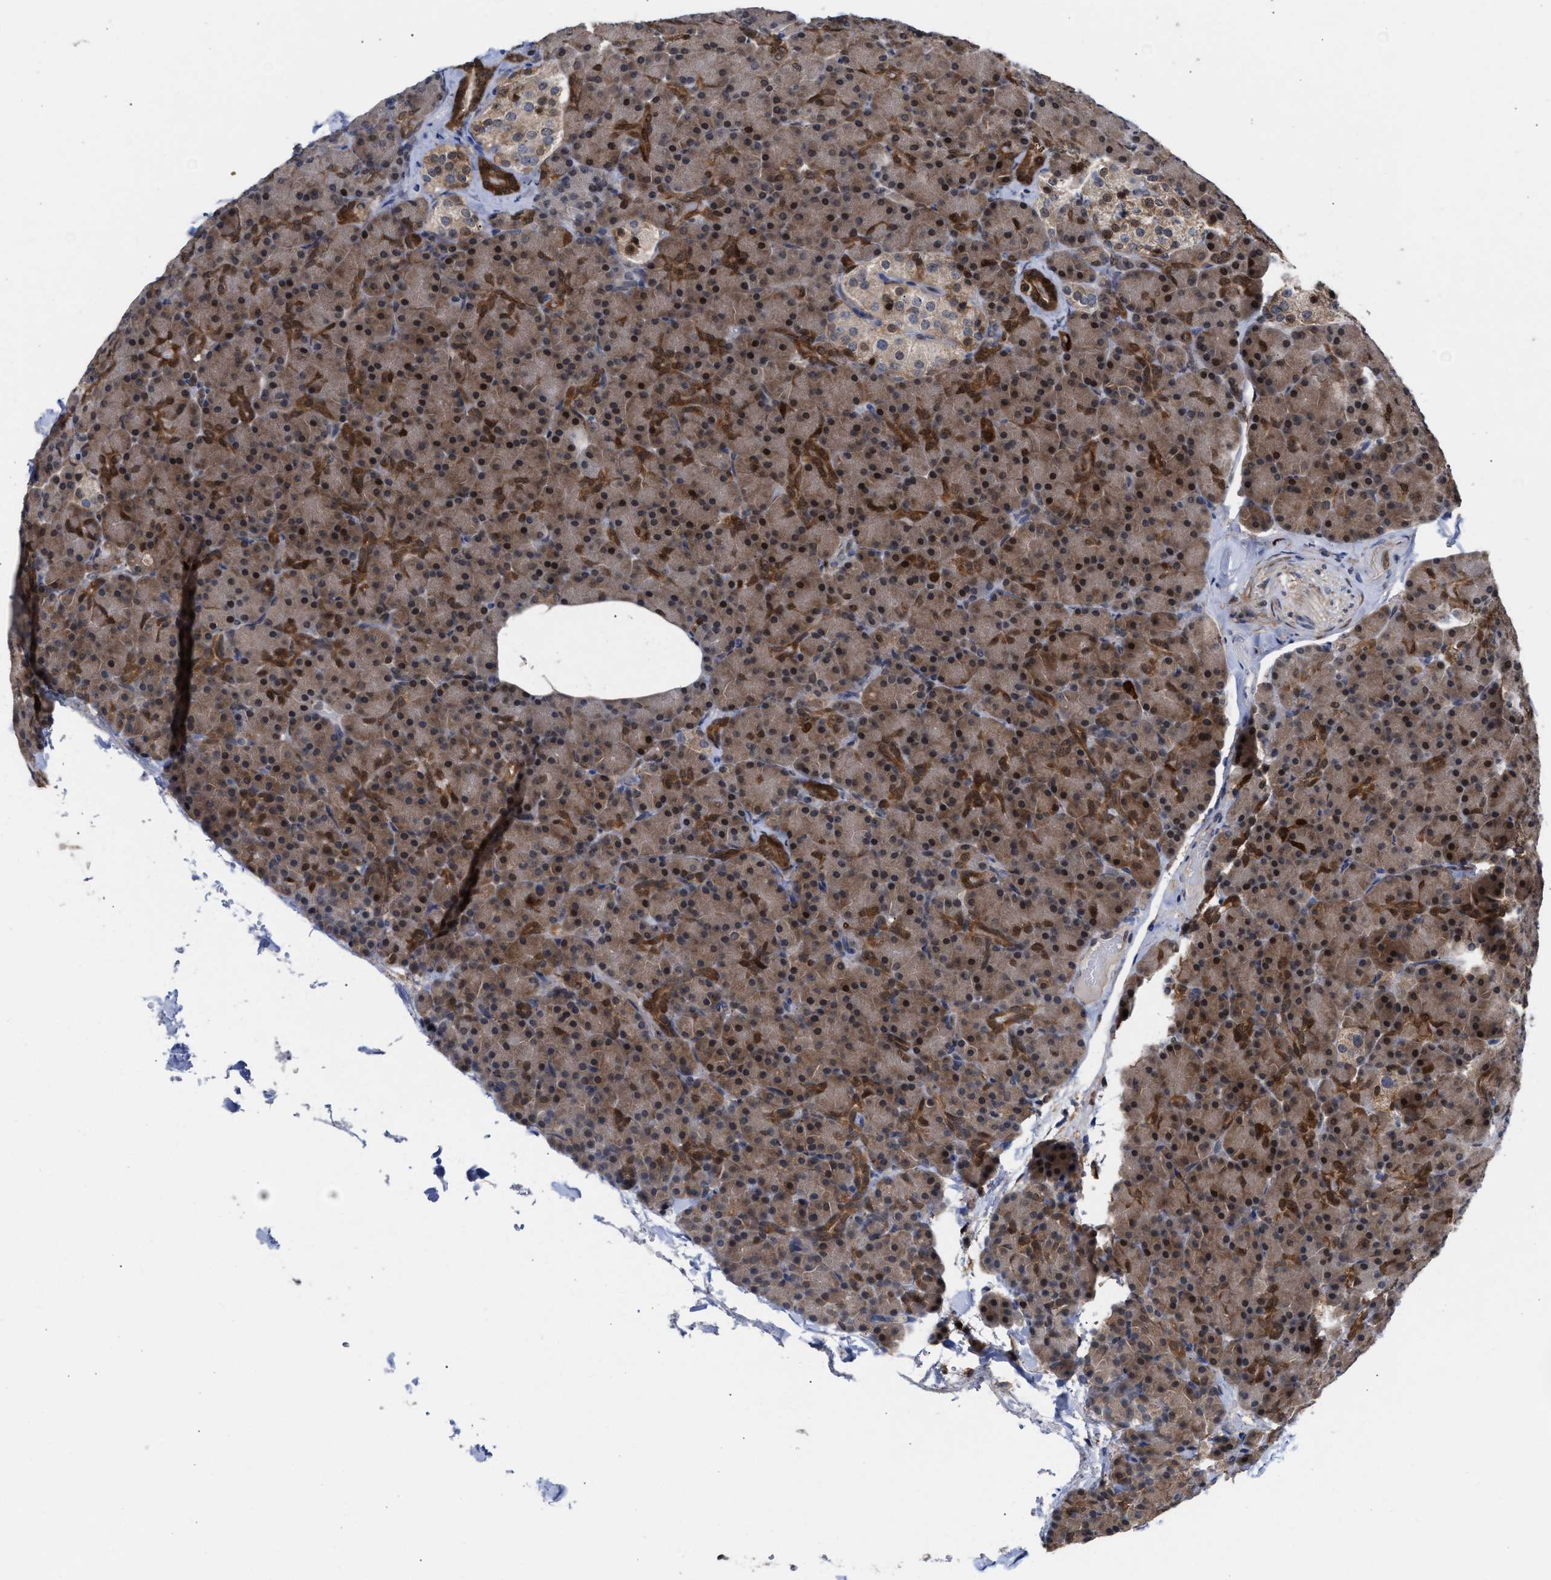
{"staining": {"intensity": "moderate", "quantity": ">75%", "location": "cytoplasmic/membranous,nuclear"}, "tissue": "pancreas", "cell_type": "Exocrine glandular cells", "image_type": "normal", "snomed": [{"axis": "morphology", "description": "Normal tissue, NOS"}, {"axis": "topography", "description": "Pancreas"}], "caption": "An immunohistochemistry image of normal tissue is shown. Protein staining in brown shows moderate cytoplasmic/membranous,nuclear positivity in pancreas within exocrine glandular cells.", "gene": "TP53I3", "patient": {"sex": "female", "age": 43}}